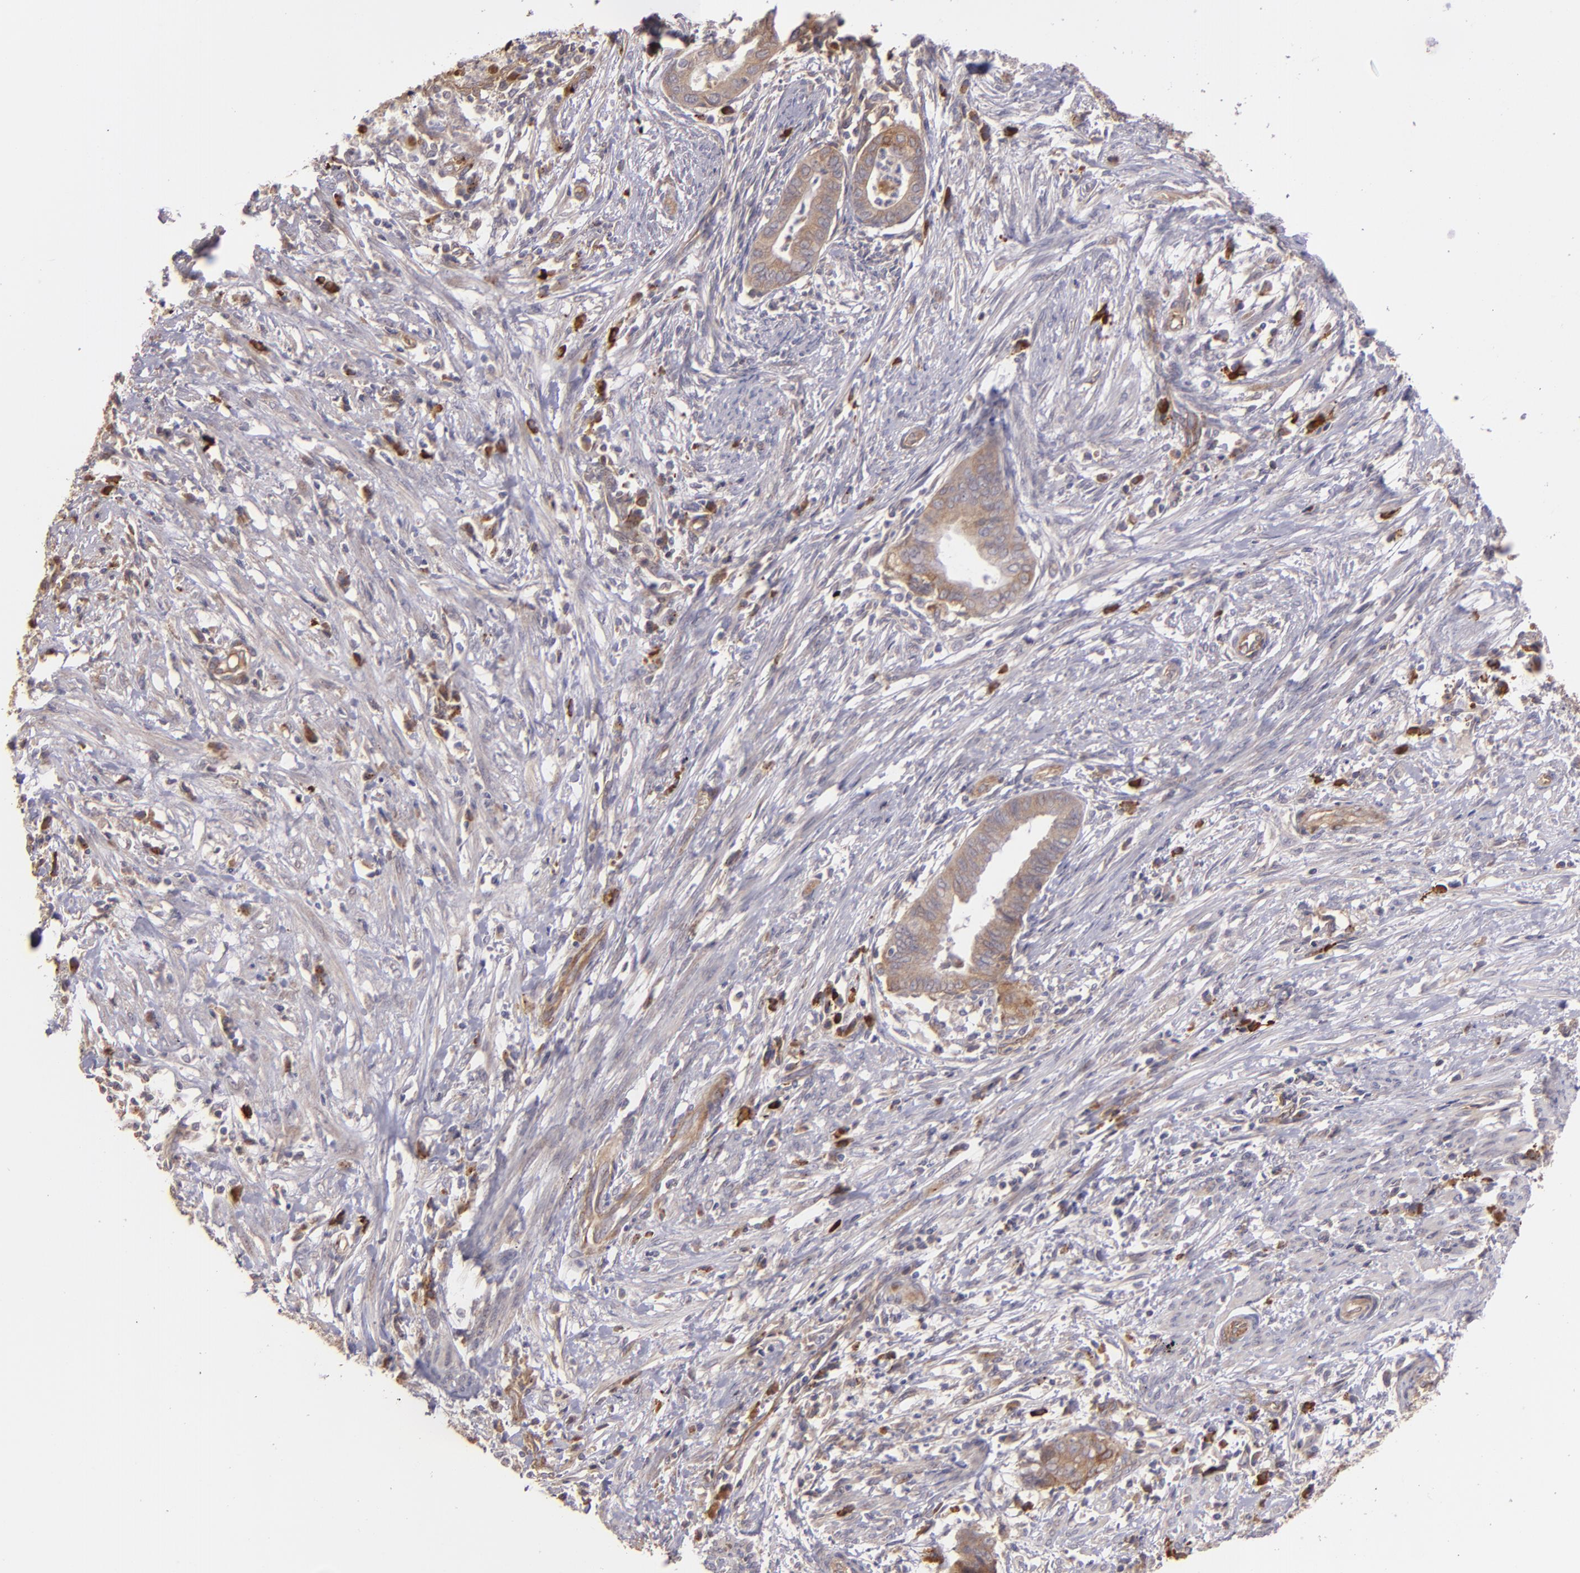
{"staining": {"intensity": "moderate", "quantity": ">75%", "location": "cytoplasmic/membranous"}, "tissue": "endometrial cancer", "cell_type": "Tumor cells", "image_type": "cancer", "snomed": [{"axis": "morphology", "description": "Necrosis, NOS"}, {"axis": "morphology", "description": "Adenocarcinoma, NOS"}, {"axis": "topography", "description": "Endometrium"}], "caption": "An IHC histopathology image of neoplastic tissue is shown. Protein staining in brown labels moderate cytoplasmic/membranous positivity in endometrial cancer within tumor cells. The staining was performed using DAB, with brown indicating positive protein expression. Nuclei are stained blue with hematoxylin.", "gene": "ECE1", "patient": {"sex": "female", "age": 79}}